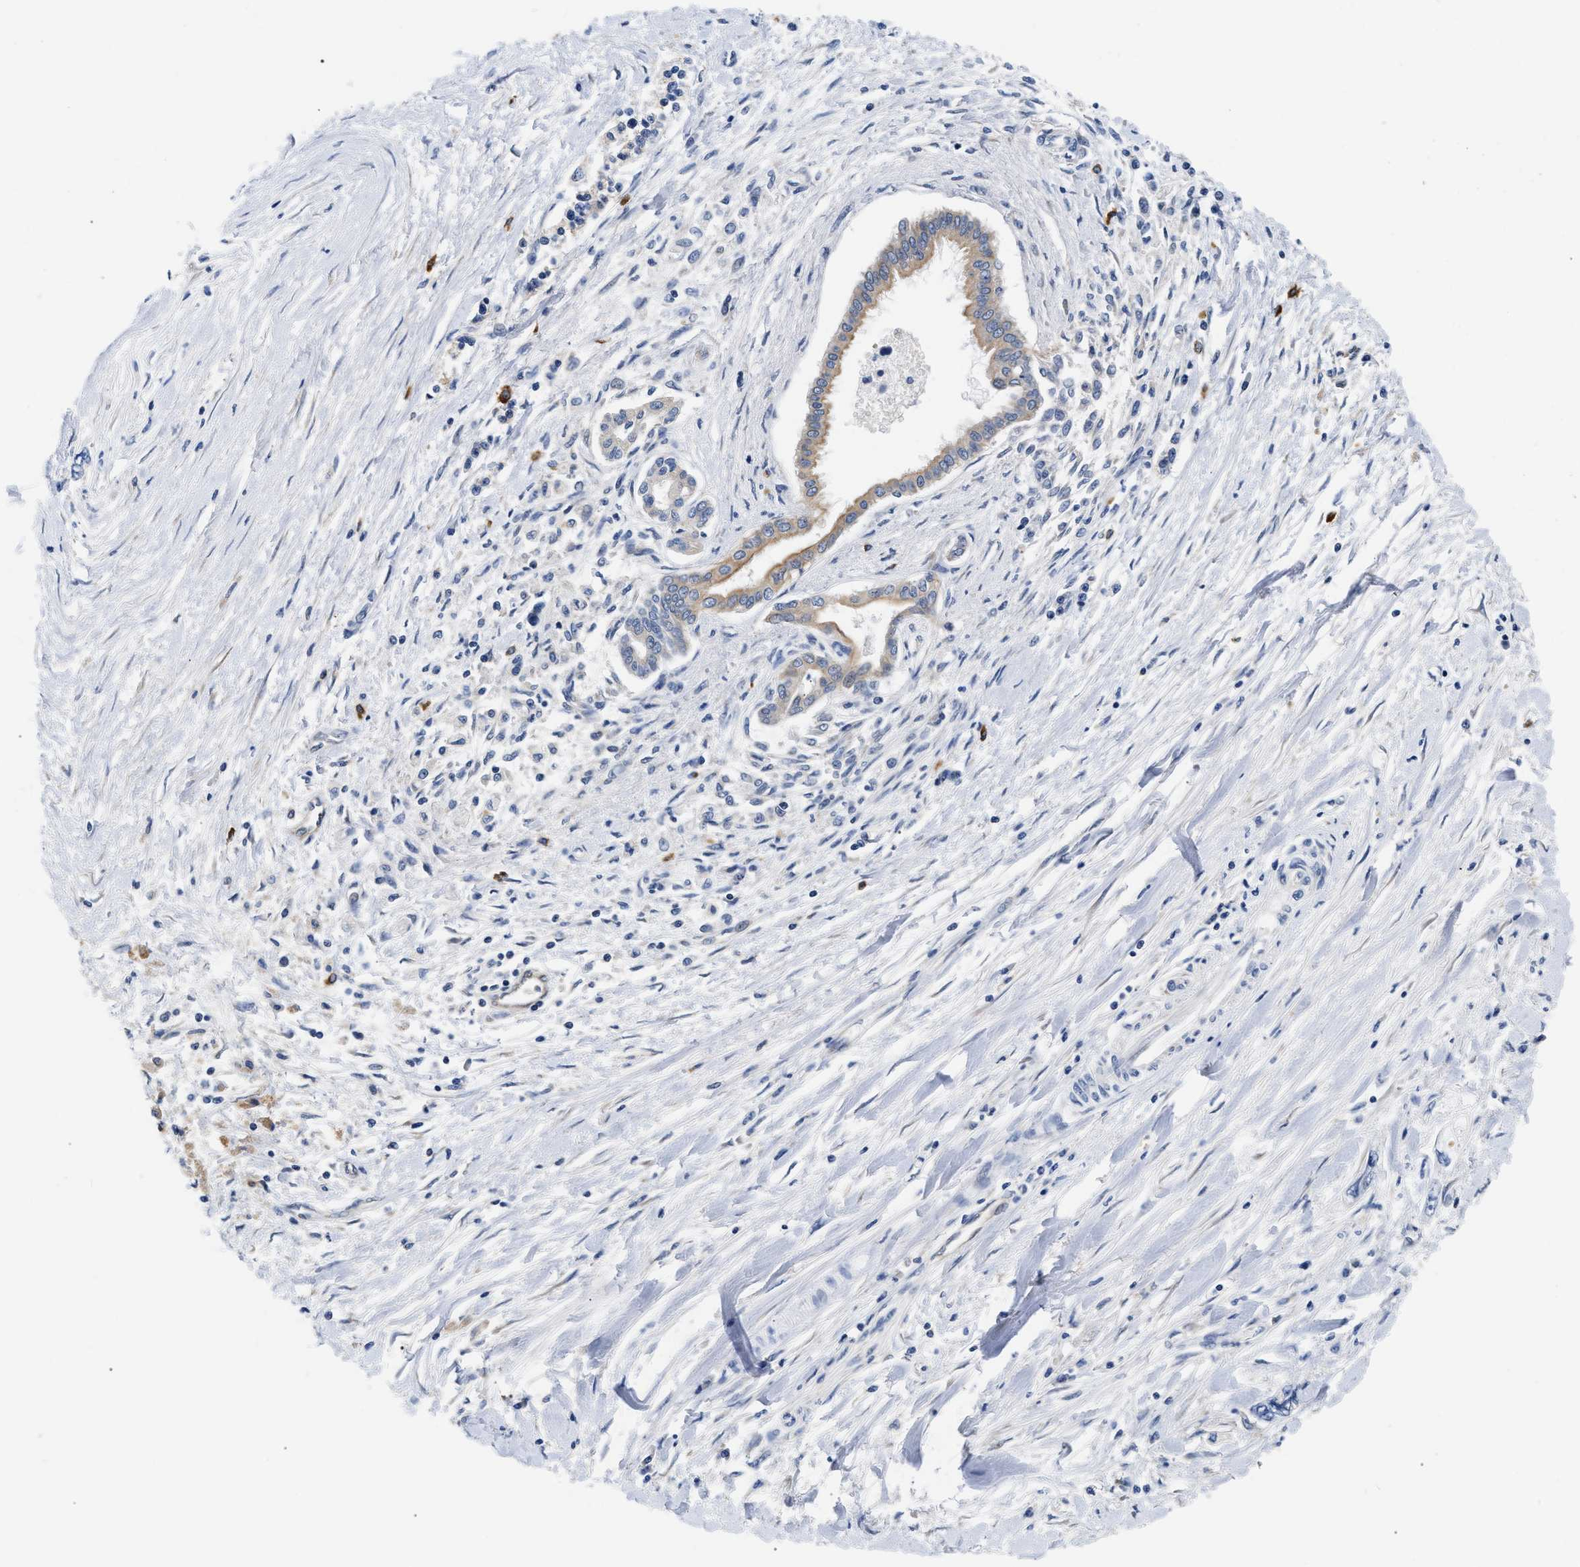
{"staining": {"intensity": "weak", "quantity": ">75%", "location": "cytoplasmic/membranous"}, "tissue": "pancreatic cancer", "cell_type": "Tumor cells", "image_type": "cancer", "snomed": [{"axis": "morphology", "description": "Adenocarcinoma, NOS"}, {"axis": "topography", "description": "Pancreas"}], "caption": "Weak cytoplasmic/membranous positivity for a protein is present in about >75% of tumor cells of pancreatic cancer (adenocarcinoma) using immunohistochemistry (IHC).", "gene": "RINT1", "patient": {"sex": "male", "age": 56}}